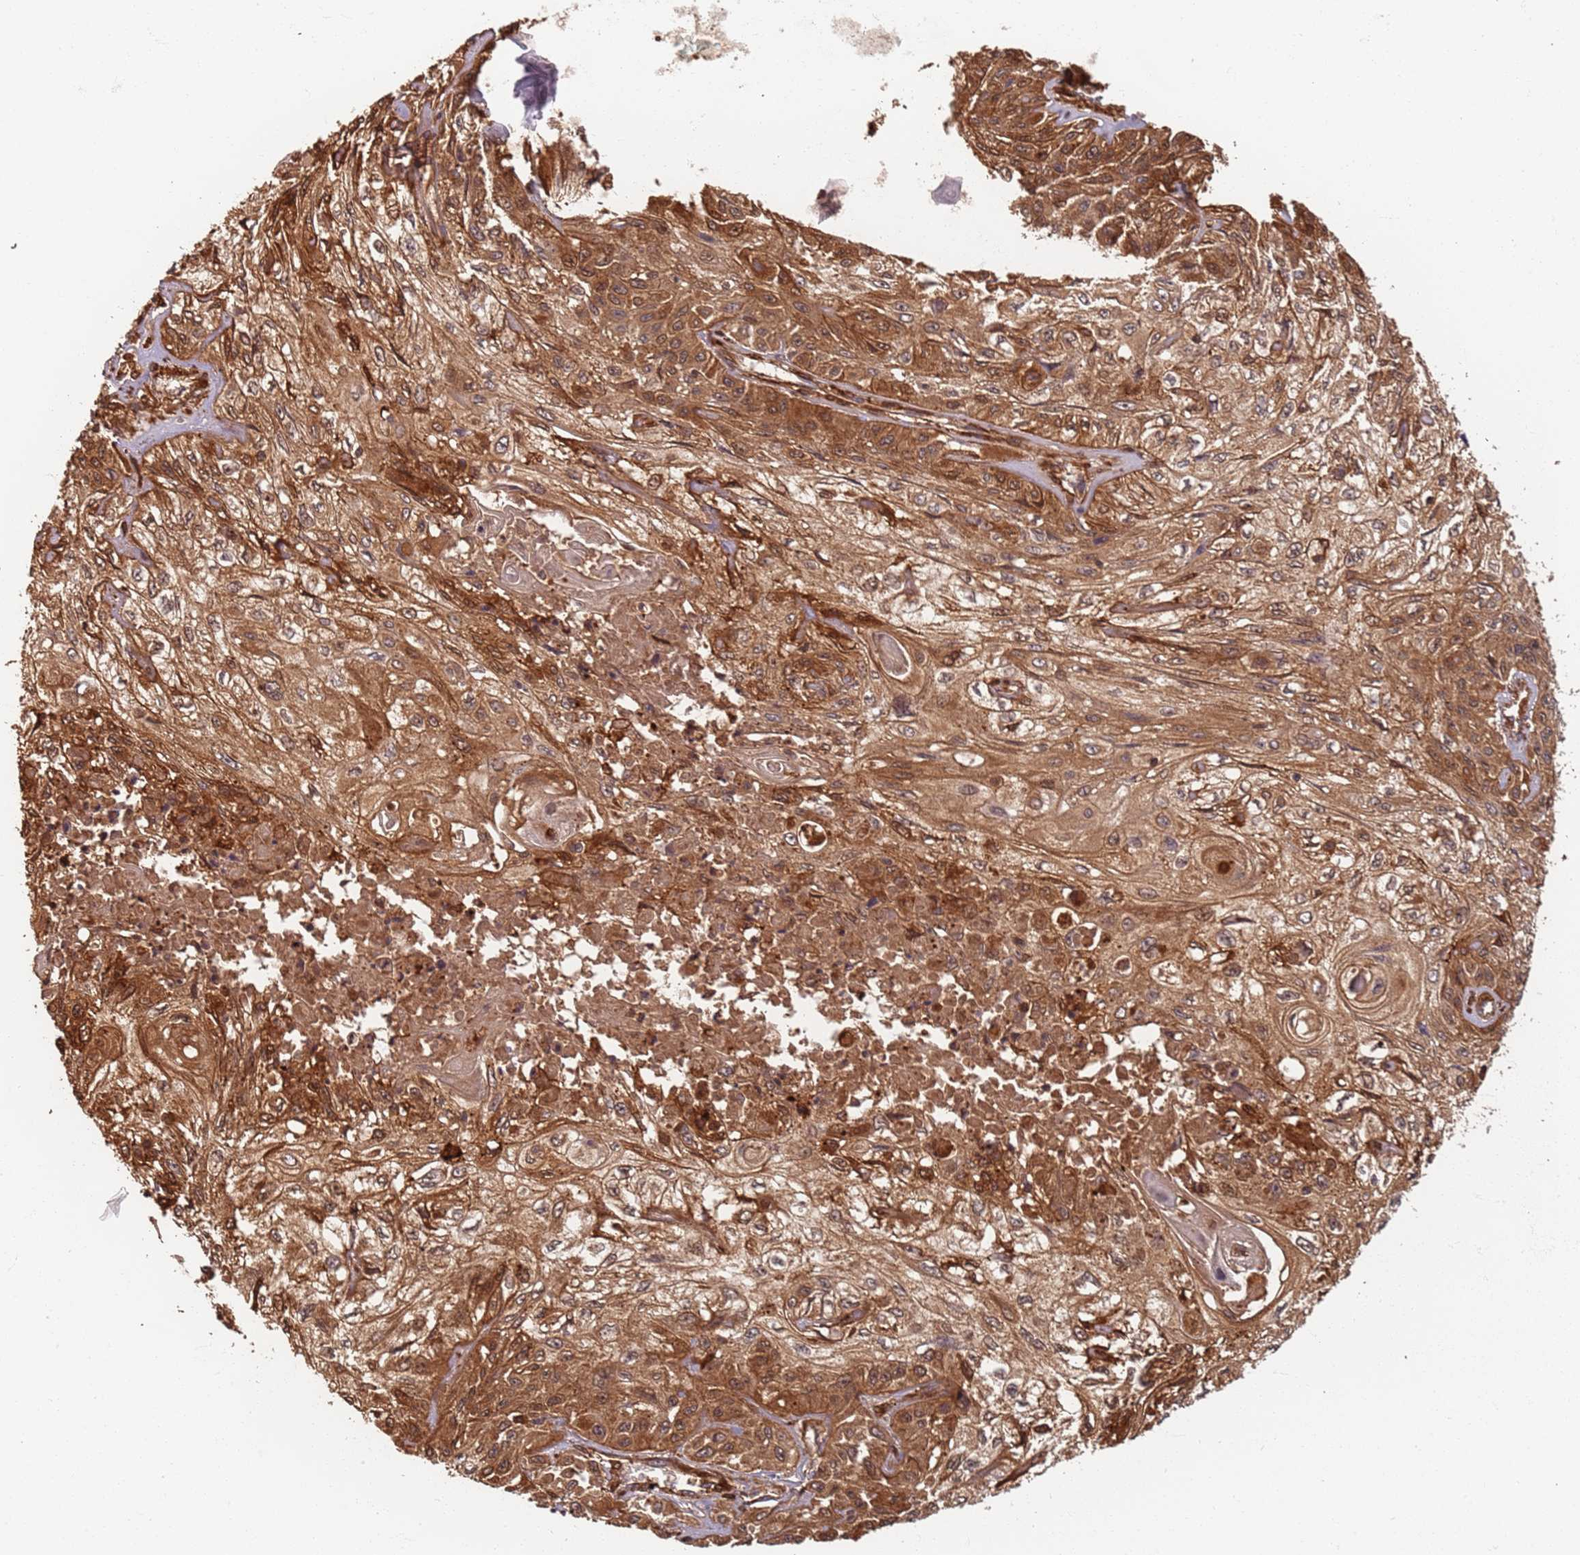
{"staining": {"intensity": "moderate", "quantity": ">75%", "location": "cytoplasmic/membranous,nuclear"}, "tissue": "skin cancer", "cell_type": "Tumor cells", "image_type": "cancer", "snomed": [{"axis": "morphology", "description": "Squamous cell carcinoma, NOS"}, {"axis": "morphology", "description": "Squamous cell carcinoma, metastatic, NOS"}, {"axis": "topography", "description": "Skin"}, {"axis": "topography", "description": "Lymph node"}], "caption": "Metastatic squamous cell carcinoma (skin) stained with immunohistochemistry (IHC) exhibits moderate cytoplasmic/membranous and nuclear staining in approximately >75% of tumor cells.", "gene": "SDCCAG8", "patient": {"sex": "male", "age": 75}}